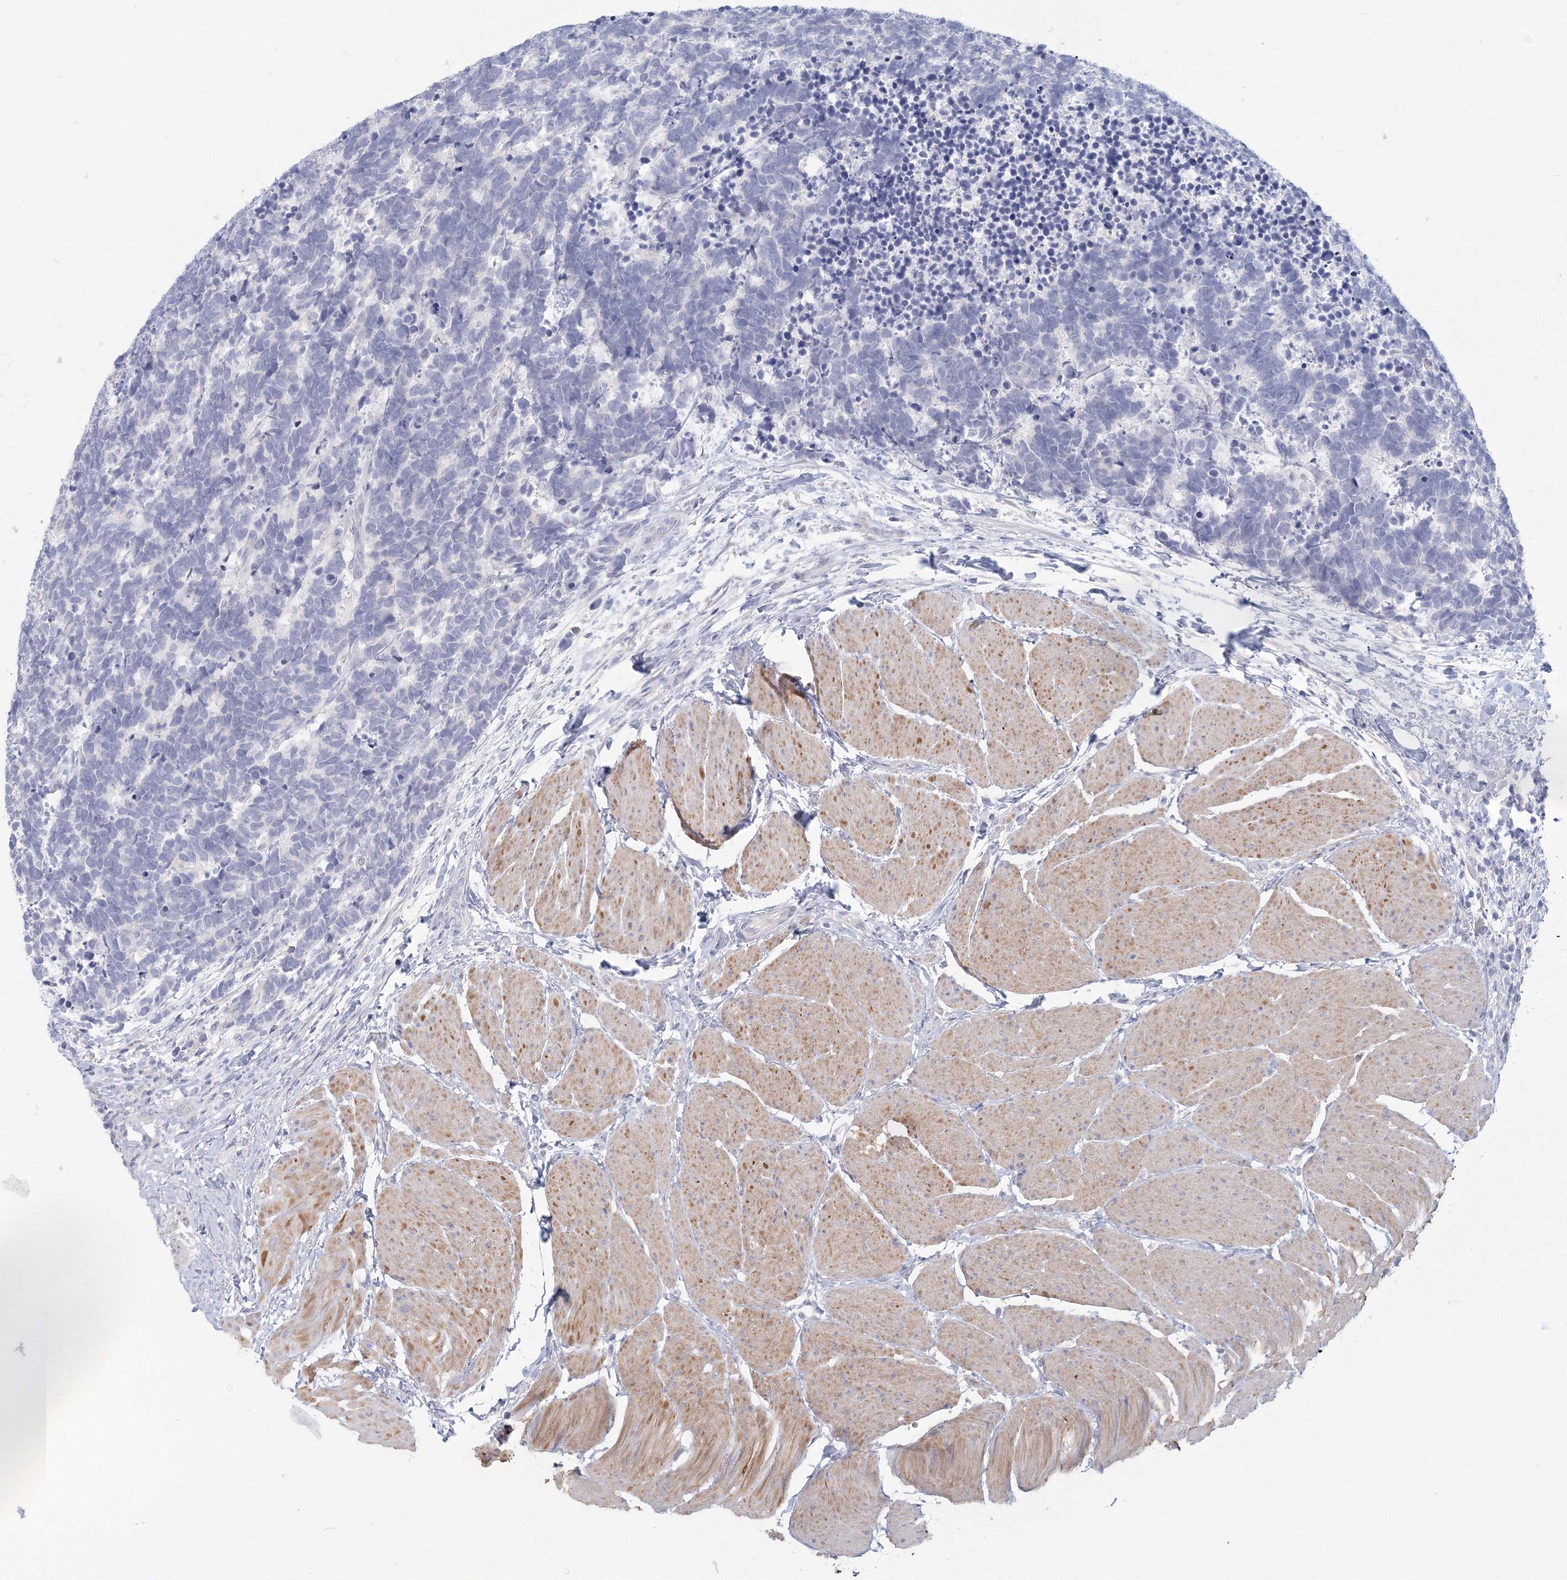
{"staining": {"intensity": "negative", "quantity": "none", "location": "none"}, "tissue": "carcinoid", "cell_type": "Tumor cells", "image_type": "cancer", "snomed": [{"axis": "morphology", "description": "Carcinoma, NOS"}, {"axis": "morphology", "description": "Carcinoid, malignant, NOS"}, {"axis": "topography", "description": "Urinary bladder"}], "caption": "A high-resolution photomicrograph shows IHC staining of carcinoma, which exhibits no significant expression in tumor cells. The staining was performed using DAB to visualize the protein expression in brown, while the nuclei were stained in blue with hematoxylin (Magnification: 20x).", "gene": "TACC2", "patient": {"sex": "male", "age": 57}}